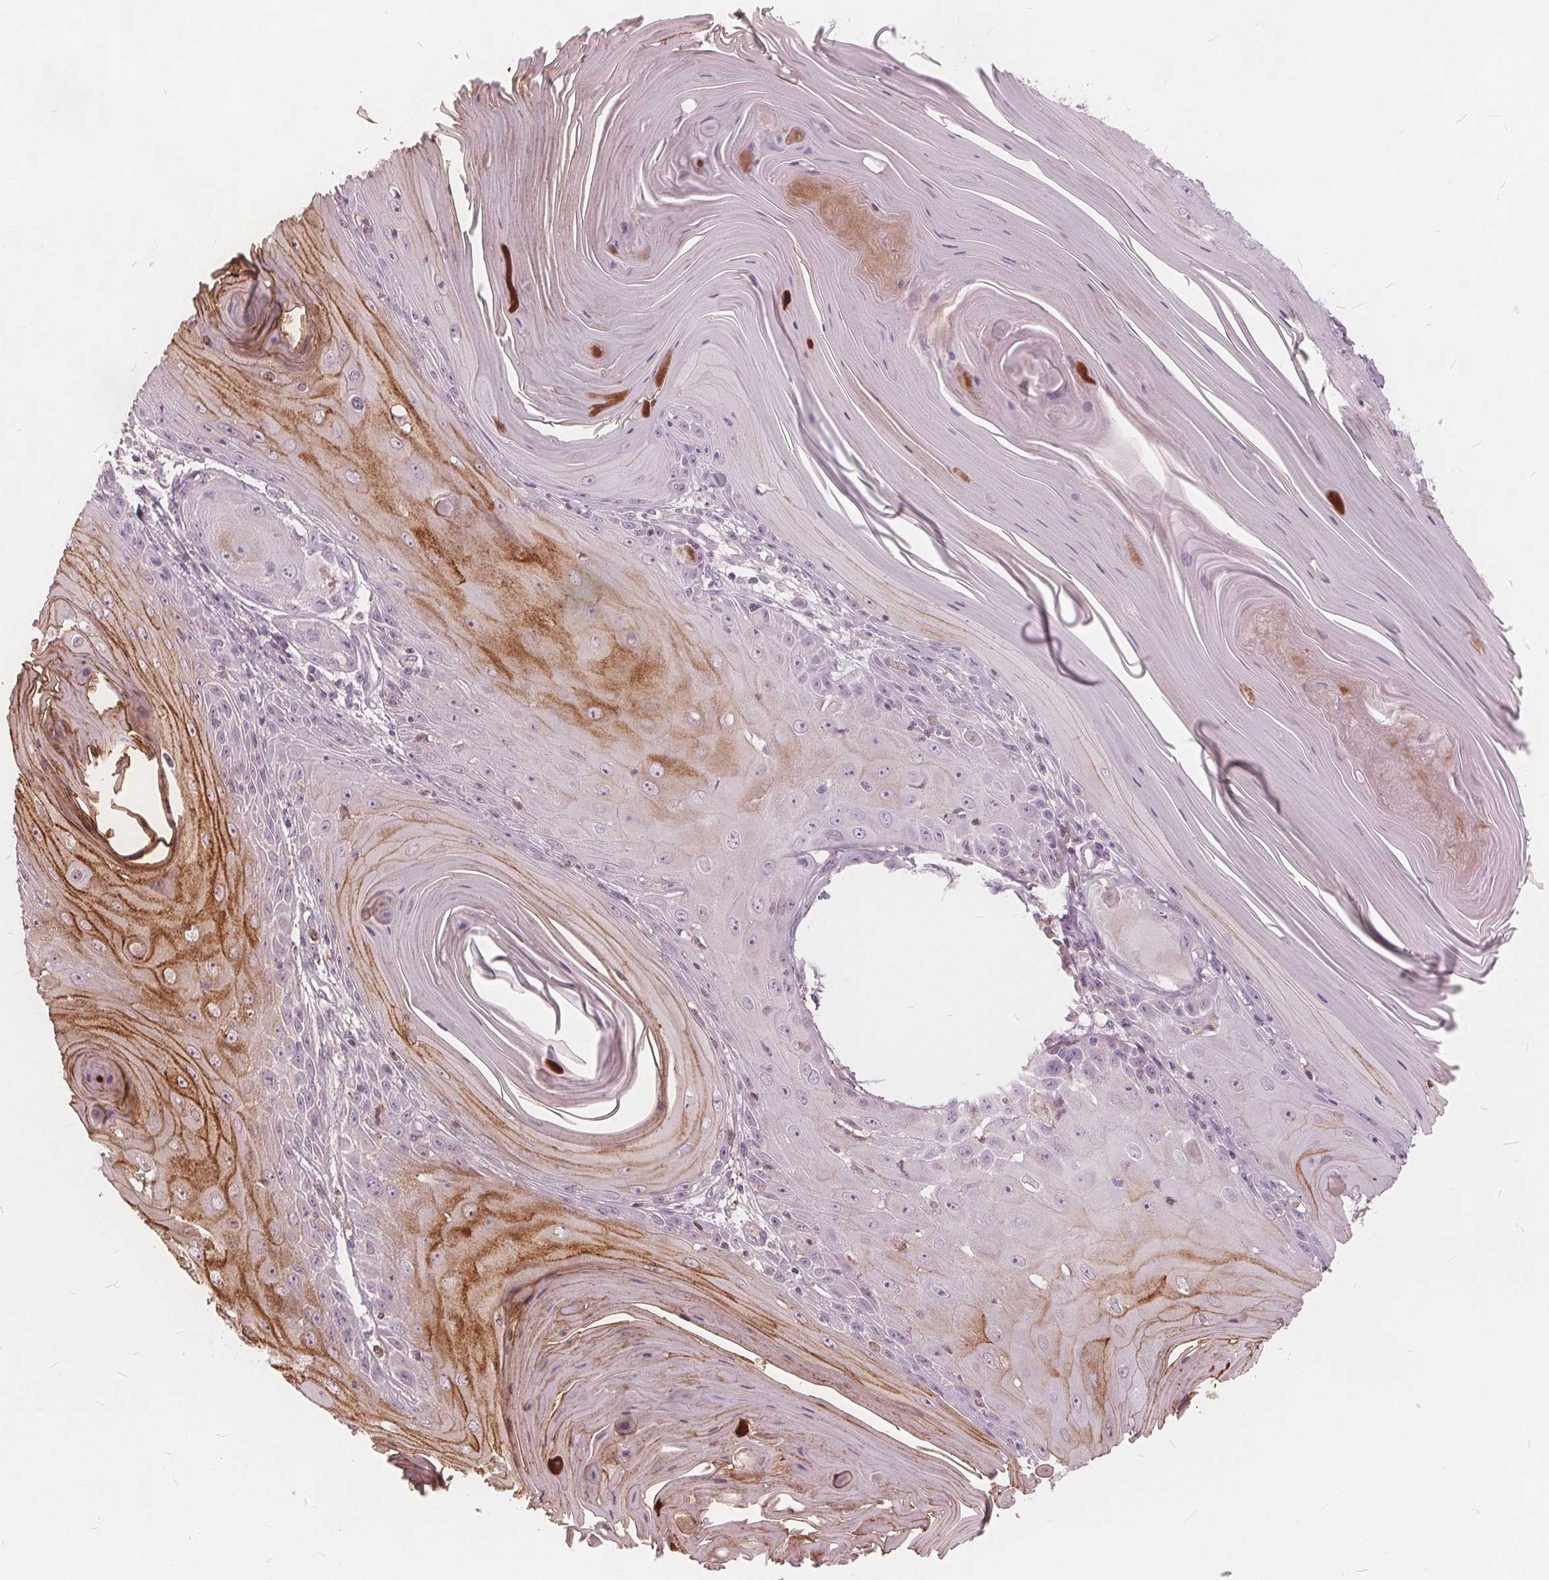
{"staining": {"intensity": "moderate", "quantity": "<25%", "location": "cytoplasmic/membranous"}, "tissue": "skin cancer", "cell_type": "Tumor cells", "image_type": "cancer", "snomed": [{"axis": "morphology", "description": "Squamous cell carcinoma, NOS"}, {"axis": "topography", "description": "Skin"}, {"axis": "topography", "description": "Vulva"}], "caption": "Protein expression by immunohistochemistry (IHC) shows moderate cytoplasmic/membranous expression in approximately <25% of tumor cells in skin cancer (squamous cell carcinoma). (Brightfield microscopy of DAB IHC at high magnification).", "gene": "KLK13", "patient": {"sex": "female", "age": 85}}